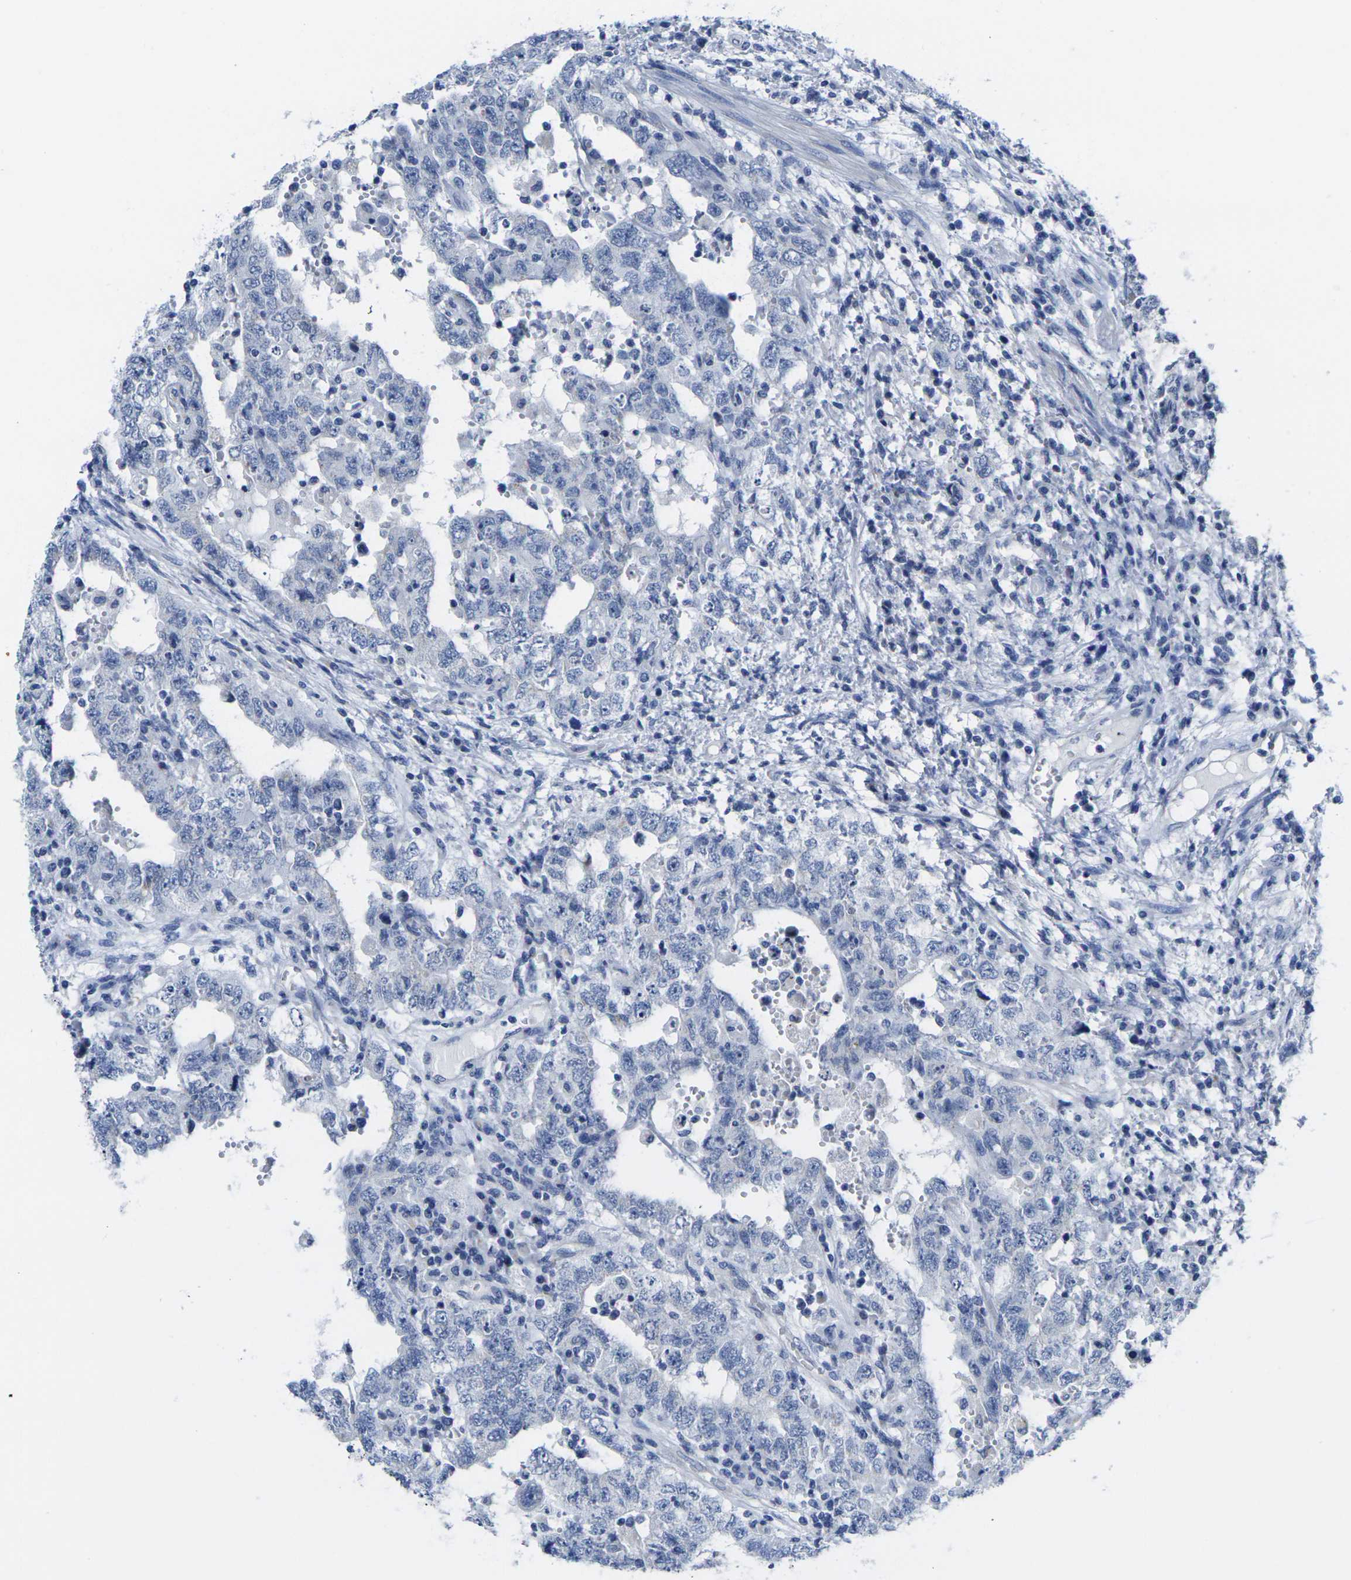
{"staining": {"intensity": "negative", "quantity": "none", "location": "none"}, "tissue": "testis cancer", "cell_type": "Tumor cells", "image_type": "cancer", "snomed": [{"axis": "morphology", "description": "Carcinoma, Embryonal, NOS"}, {"axis": "topography", "description": "Testis"}], "caption": "Immunohistochemistry histopathology image of neoplastic tissue: human embryonal carcinoma (testis) stained with DAB demonstrates no significant protein staining in tumor cells.", "gene": "CRK", "patient": {"sex": "male", "age": 26}}